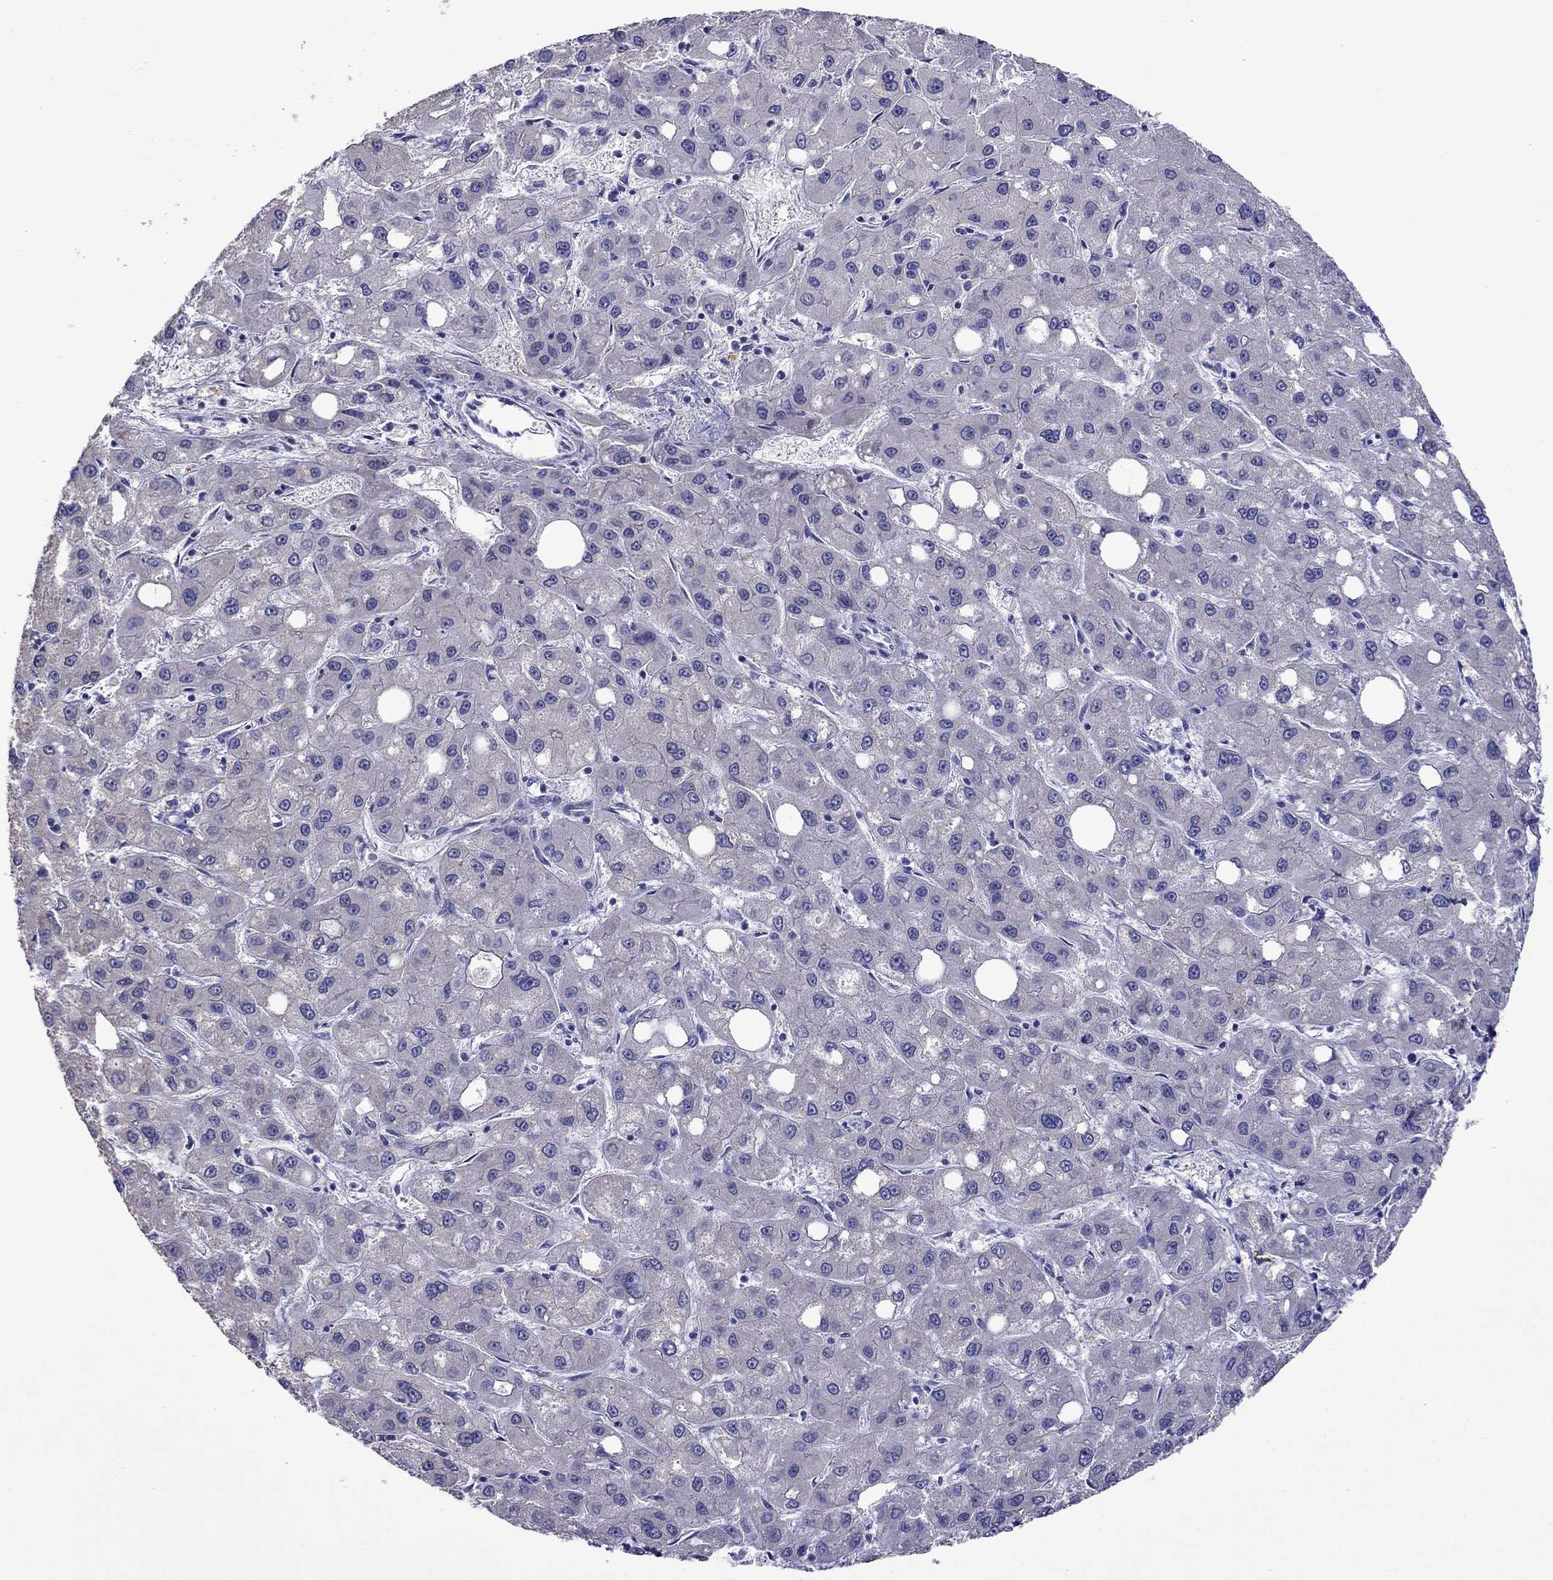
{"staining": {"intensity": "negative", "quantity": "none", "location": "none"}, "tissue": "liver cancer", "cell_type": "Tumor cells", "image_type": "cancer", "snomed": [{"axis": "morphology", "description": "Carcinoma, Hepatocellular, NOS"}, {"axis": "topography", "description": "Liver"}], "caption": "Photomicrograph shows no protein positivity in tumor cells of liver cancer (hepatocellular carcinoma) tissue.", "gene": "TDRD1", "patient": {"sex": "male", "age": 73}}